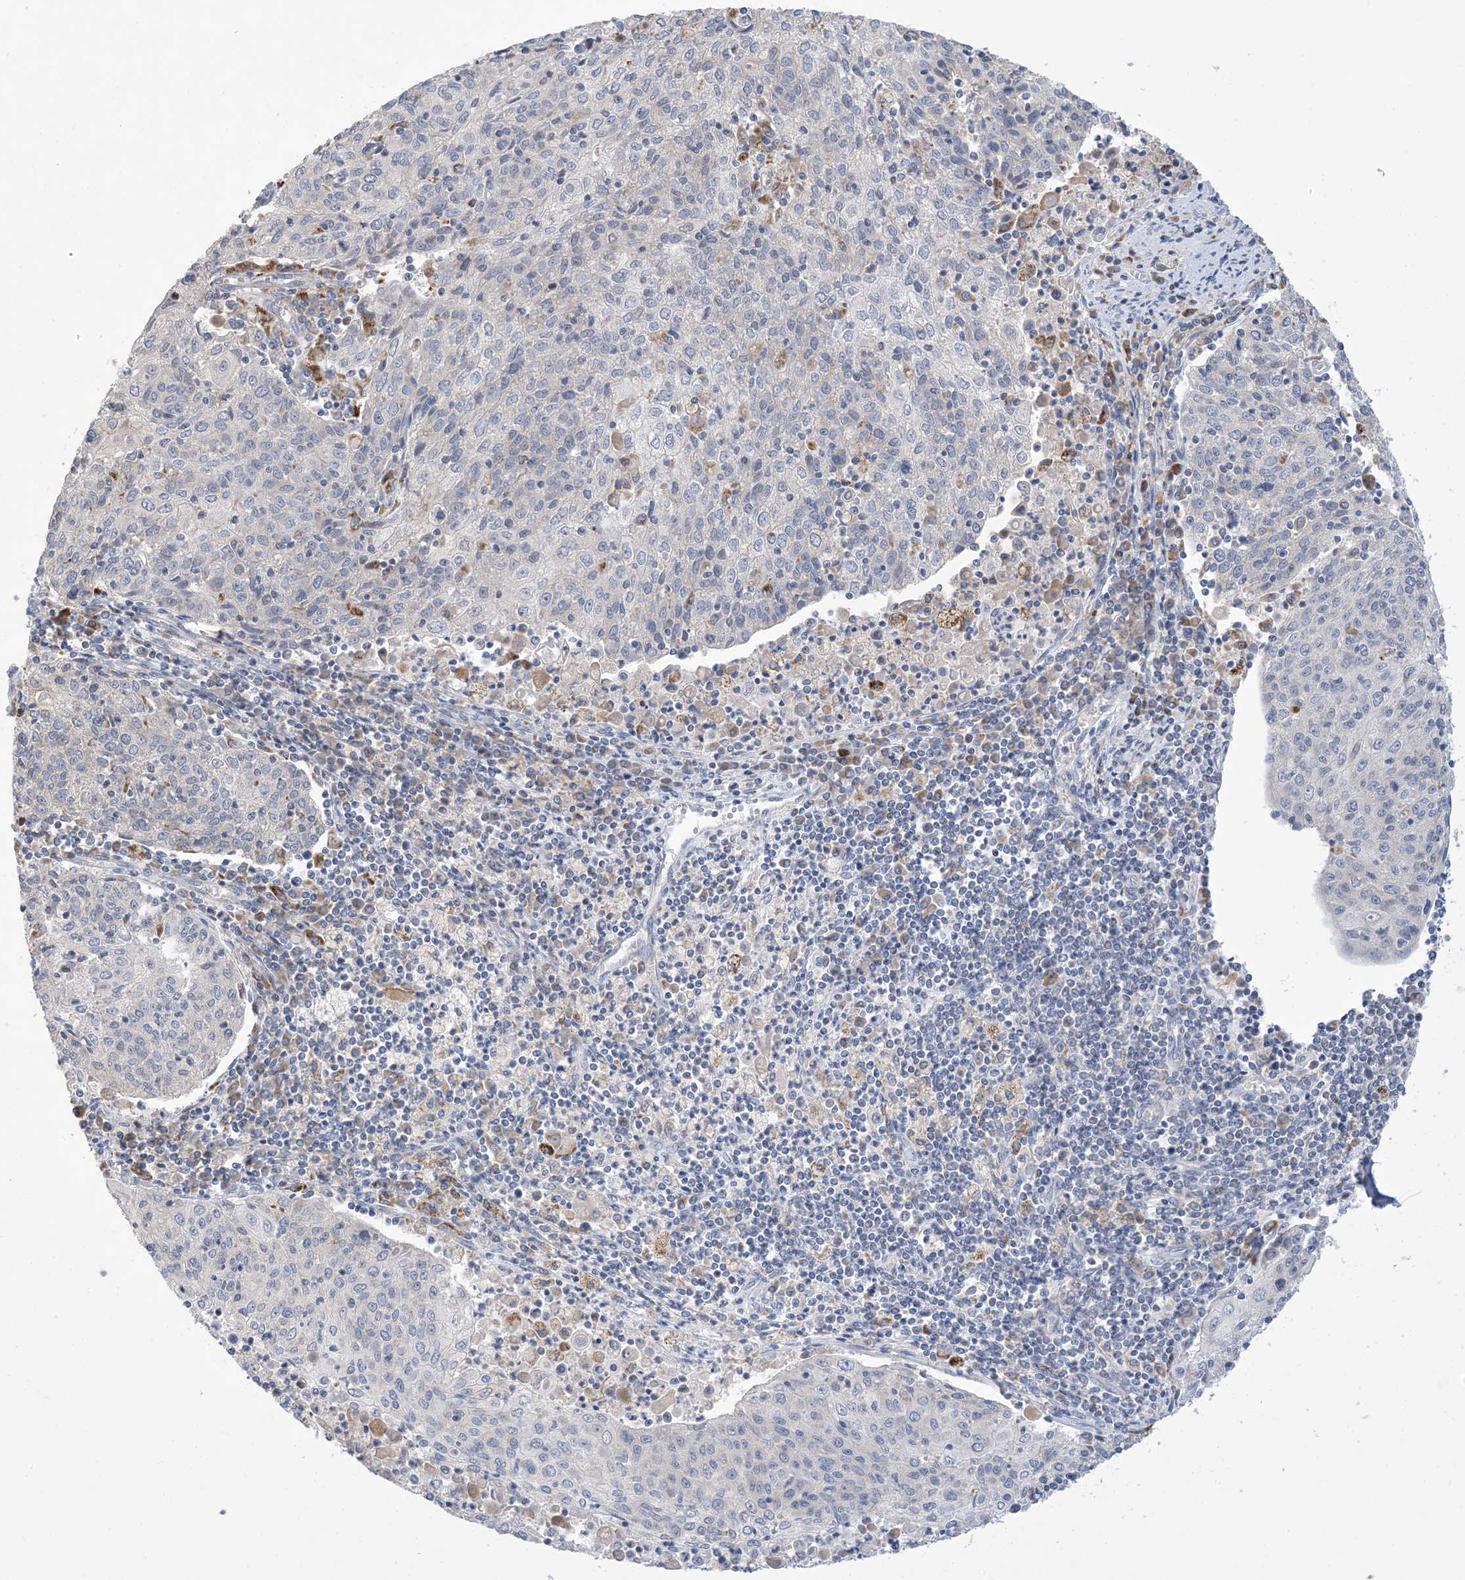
{"staining": {"intensity": "negative", "quantity": "none", "location": "none"}, "tissue": "cervical cancer", "cell_type": "Tumor cells", "image_type": "cancer", "snomed": [{"axis": "morphology", "description": "Squamous cell carcinoma, NOS"}, {"axis": "topography", "description": "Cervix"}], "caption": "An immunohistochemistry photomicrograph of cervical squamous cell carcinoma is shown. There is no staining in tumor cells of cervical squamous cell carcinoma.", "gene": "CLEC16A", "patient": {"sex": "female", "age": 48}}